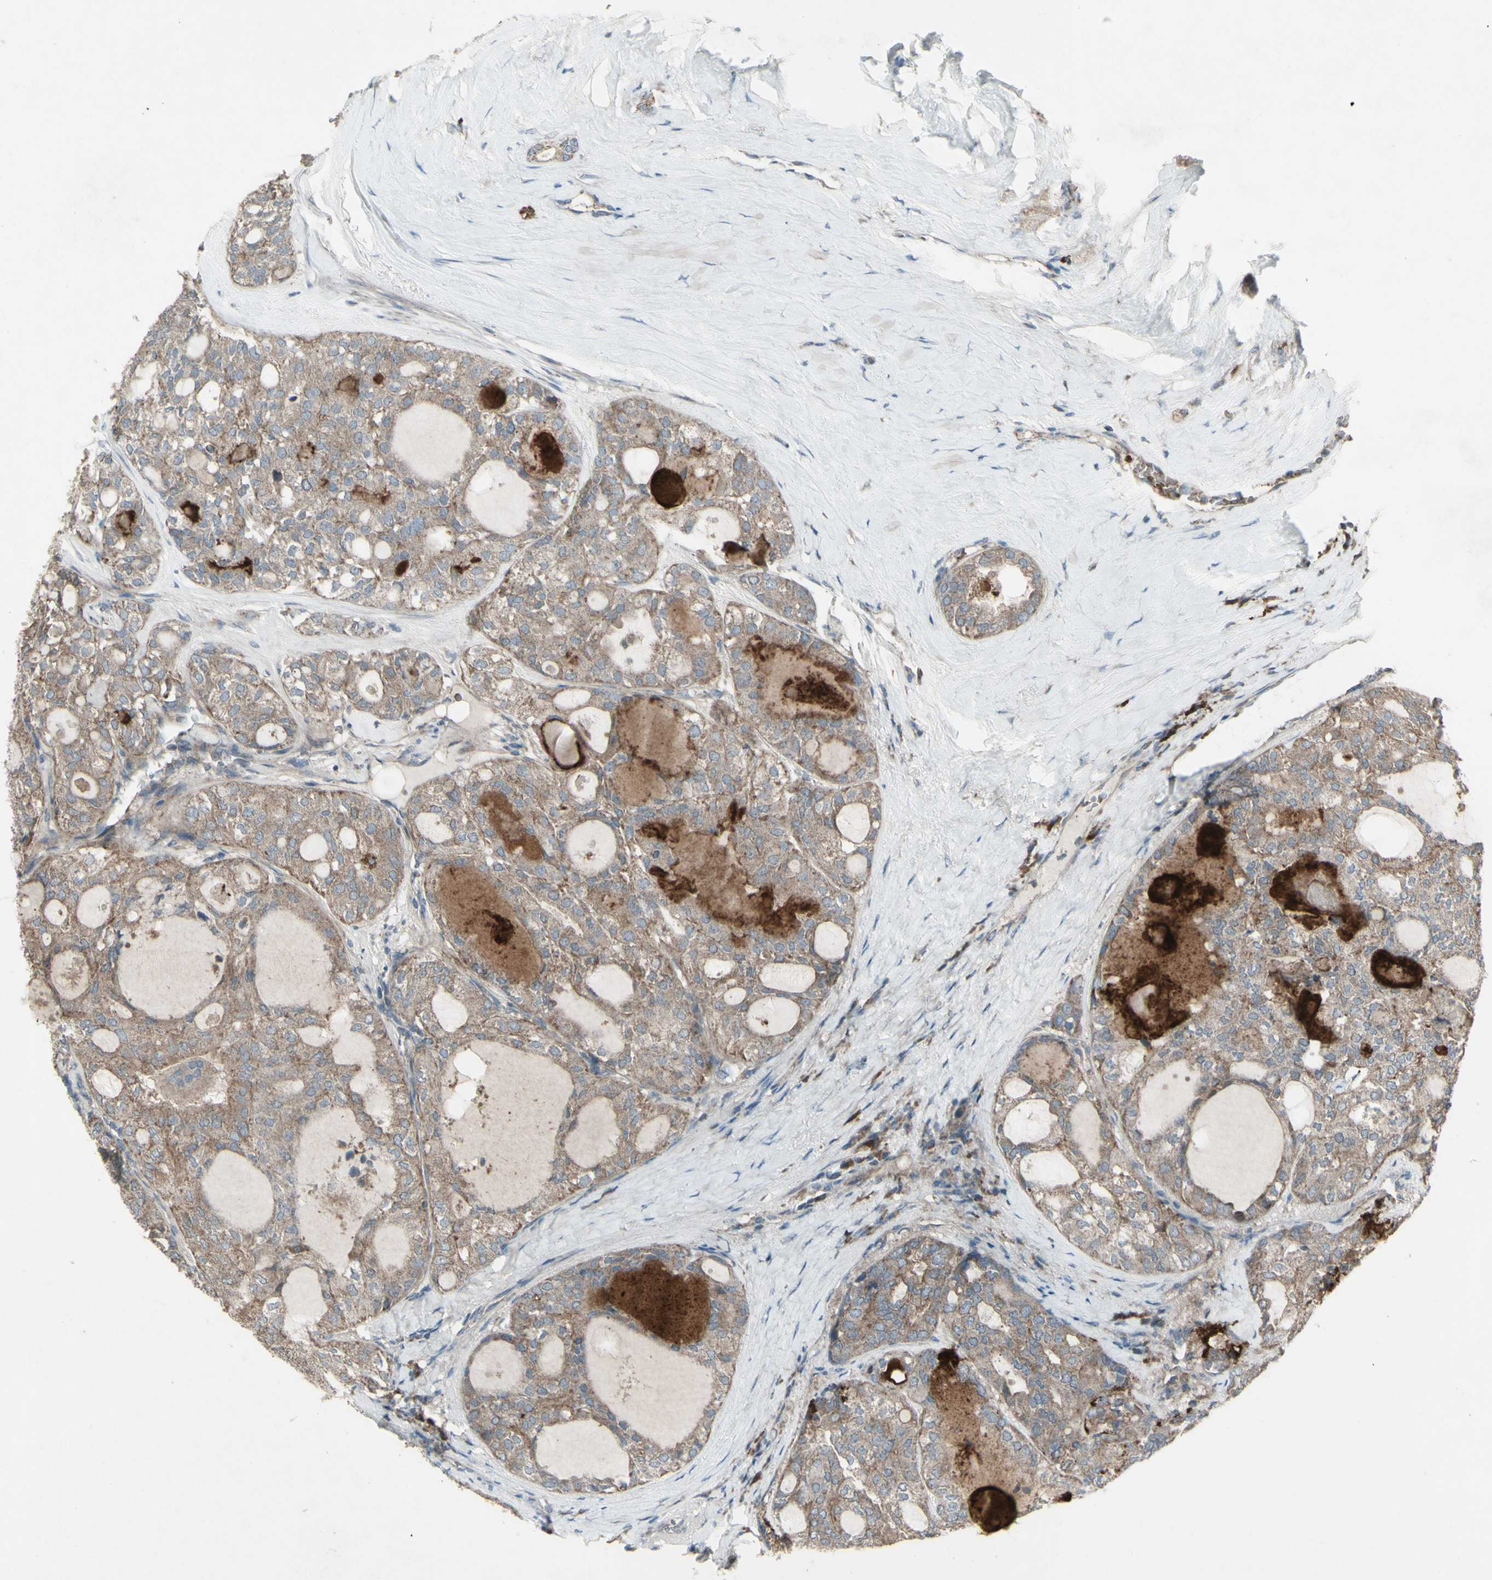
{"staining": {"intensity": "weak", "quantity": ">75%", "location": "cytoplasmic/membranous"}, "tissue": "thyroid cancer", "cell_type": "Tumor cells", "image_type": "cancer", "snomed": [{"axis": "morphology", "description": "Follicular adenoma carcinoma, NOS"}, {"axis": "topography", "description": "Thyroid gland"}], "caption": "The image demonstrates a brown stain indicating the presence of a protein in the cytoplasmic/membranous of tumor cells in follicular adenoma carcinoma (thyroid). (Brightfield microscopy of DAB IHC at high magnification).", "gene": "SHC1", "patient": {"sex": "male", "age": 75}}